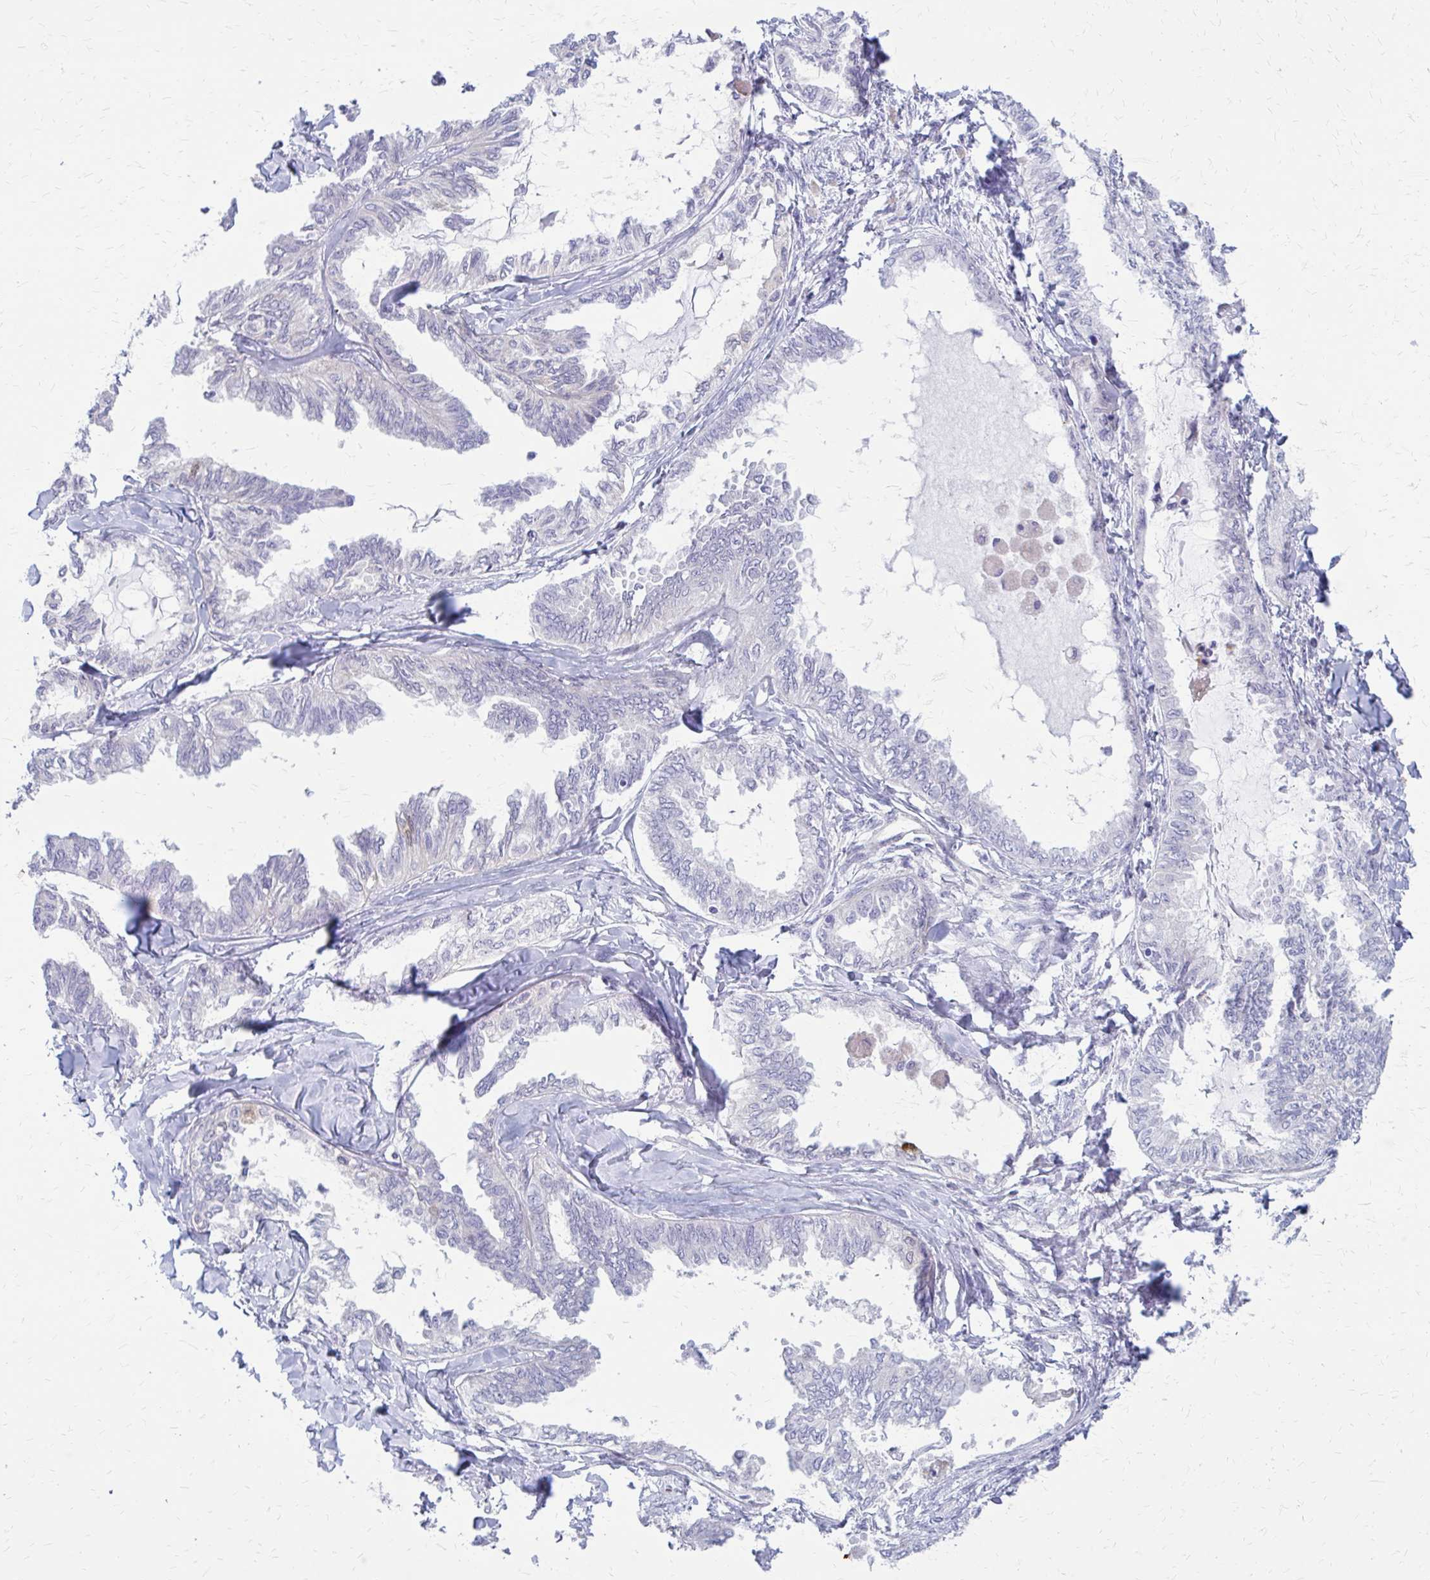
{"staining": {"intensity": "negative", "quantity": "none", "location": "none"}, "tissue": "ovarian cancer", "cell_type": "Tumor cells", "image_type": "cancer", "snomed": [{"axis": "morphology", "description": "Carcinoma, endometroid"}, {"axis": "topography", "description": "Ovary"}], "caption": "The immunohistochemistry photomicrograph has no significant expression in tumor cells of ovarian endometroid carcinoma tissue. The staining was performed using DAB to visualize the protein expression in brown, while the nuclei were stained in blue with hematoxylin (Magnification: 20x).", "gene": "GLYATL2", "patient": {"sex": "female", "age": 70}}